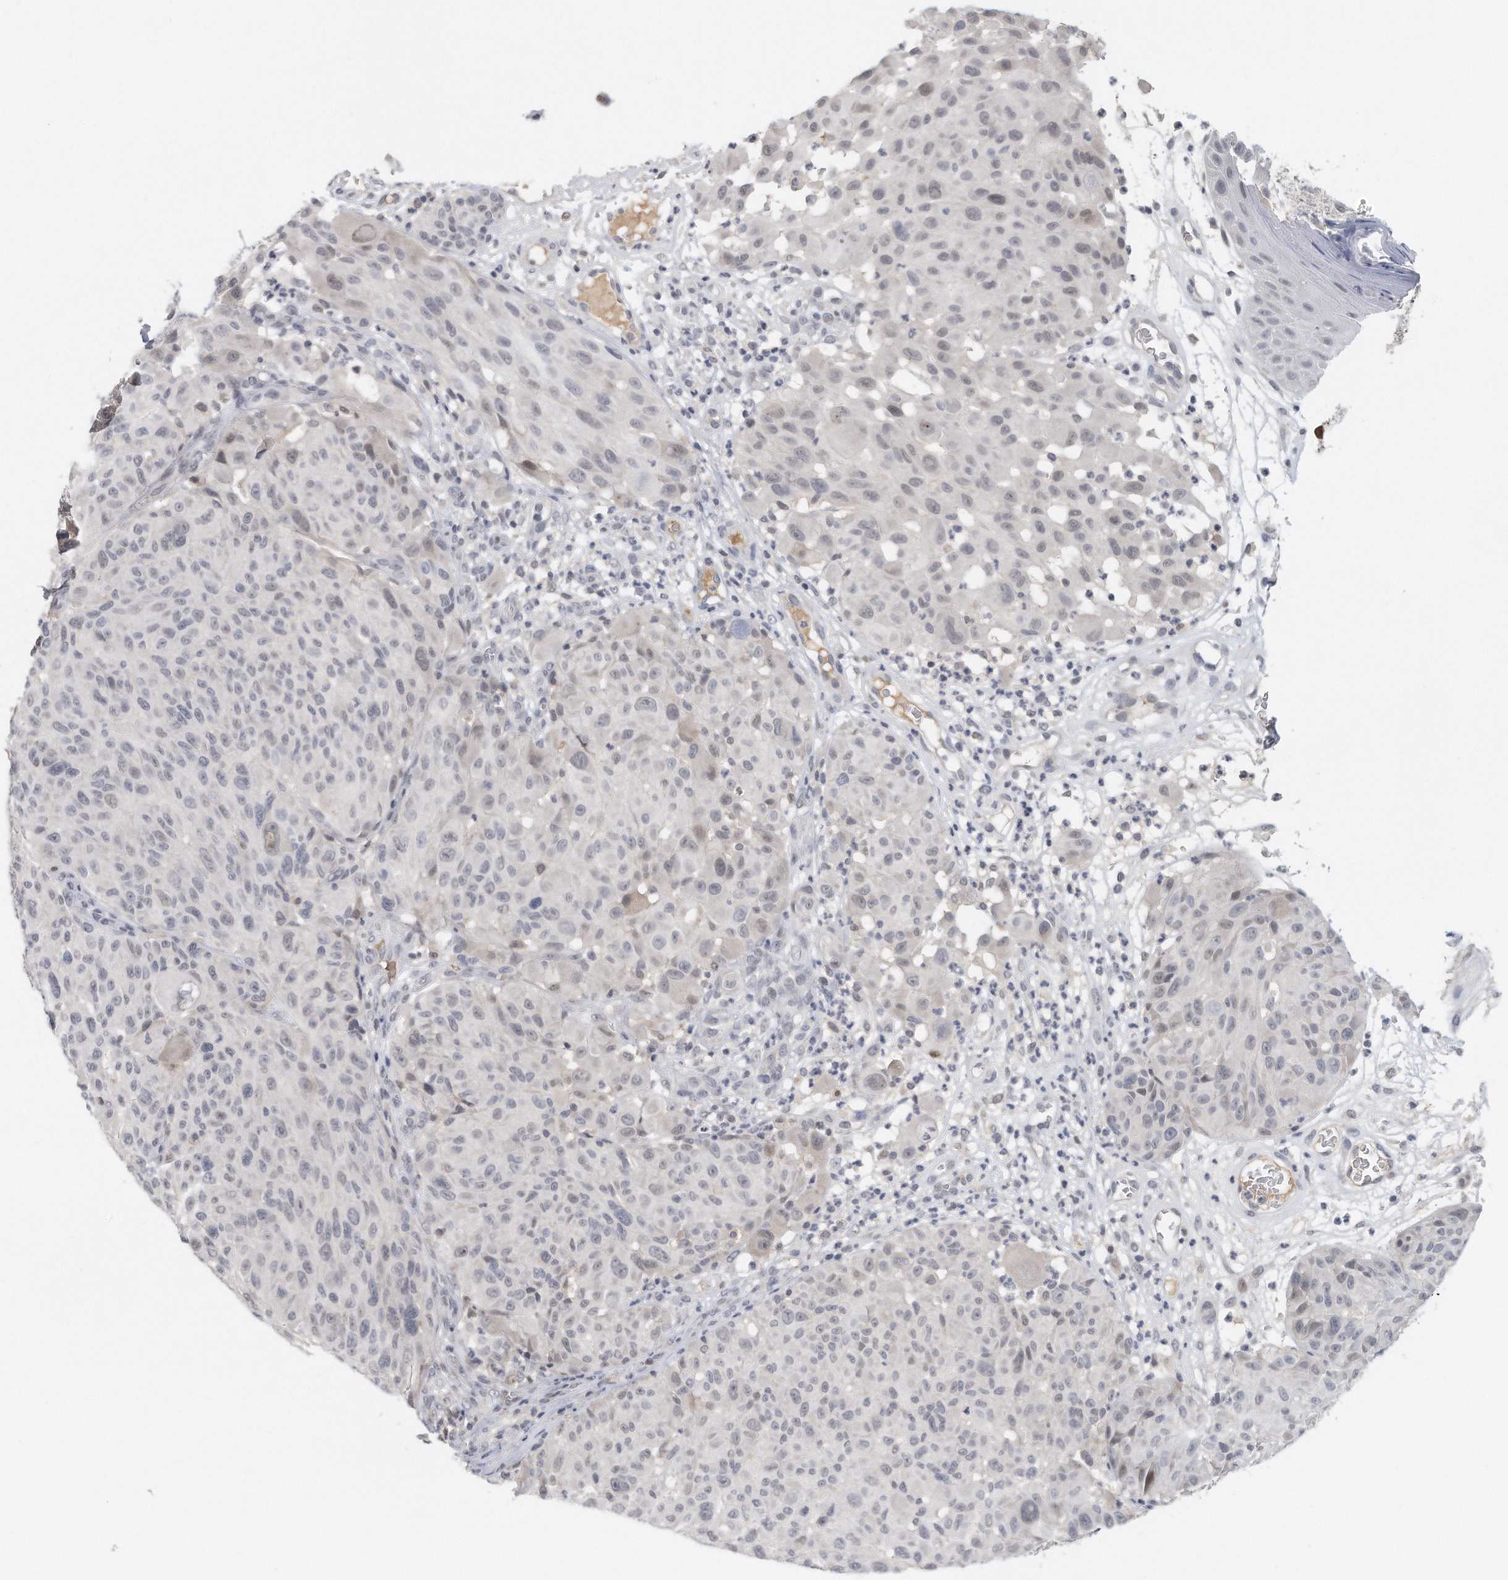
{"staining": {"intensity": "weak", "quantity": "<25%", "location": "nuclear"}, "tissue": "melanoma", "cell_type": "Tumor cells", "image_type": "cancer", "snomed": [{"axis": "morphology", "description": "Malignant melanoma, NOS"}, {"axis": "topography", "description": "Skin"}], "caption": "Melanoma was stained to show a protein in brown. There is no significant staining in tumor cells.", "gene": "DDX43", "patient": {"sex": "male", "age": 83}}